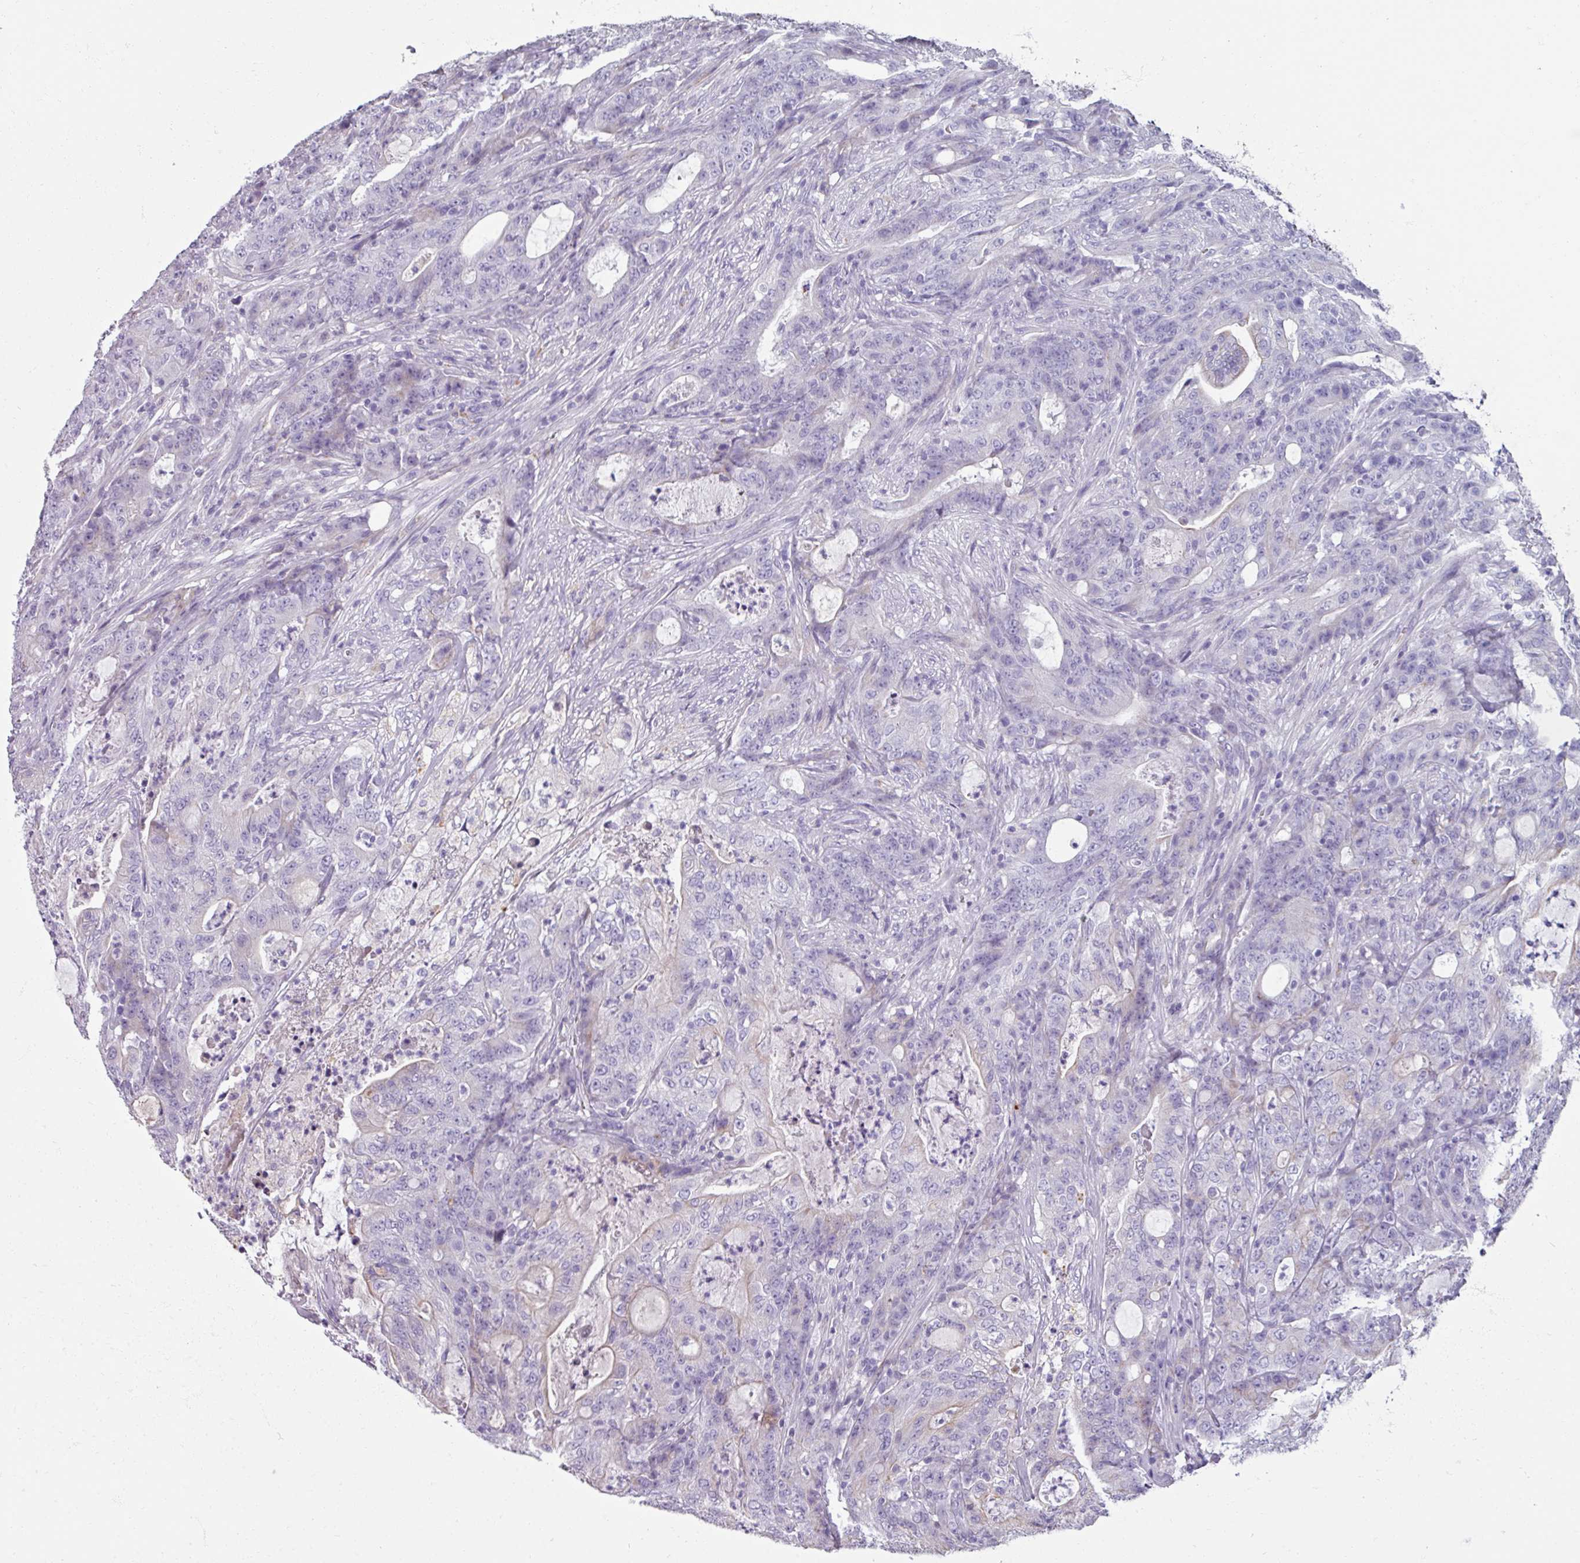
{"staining": {"intensity": "weak", "quantity": "<25%", "location": "cytoplasmic/membranous"}, "tissue": "colorectal cancer", "cell_type": "Tumor cells", "image_type": "cancer", "snomed": [{"axis": "morphology", "description": "Adenocarcinoma, NOS"}, {"axis": "topography", "description": "Colon"}], "caption": "This micrograph is of colorectal cancer stained with IHC to label a protein in brown with the nuclei are counter-stained blue. There is no positivity in tumor cells.", "gene": "SPESP1", "patient": {"sex": "male", "age": 83}}